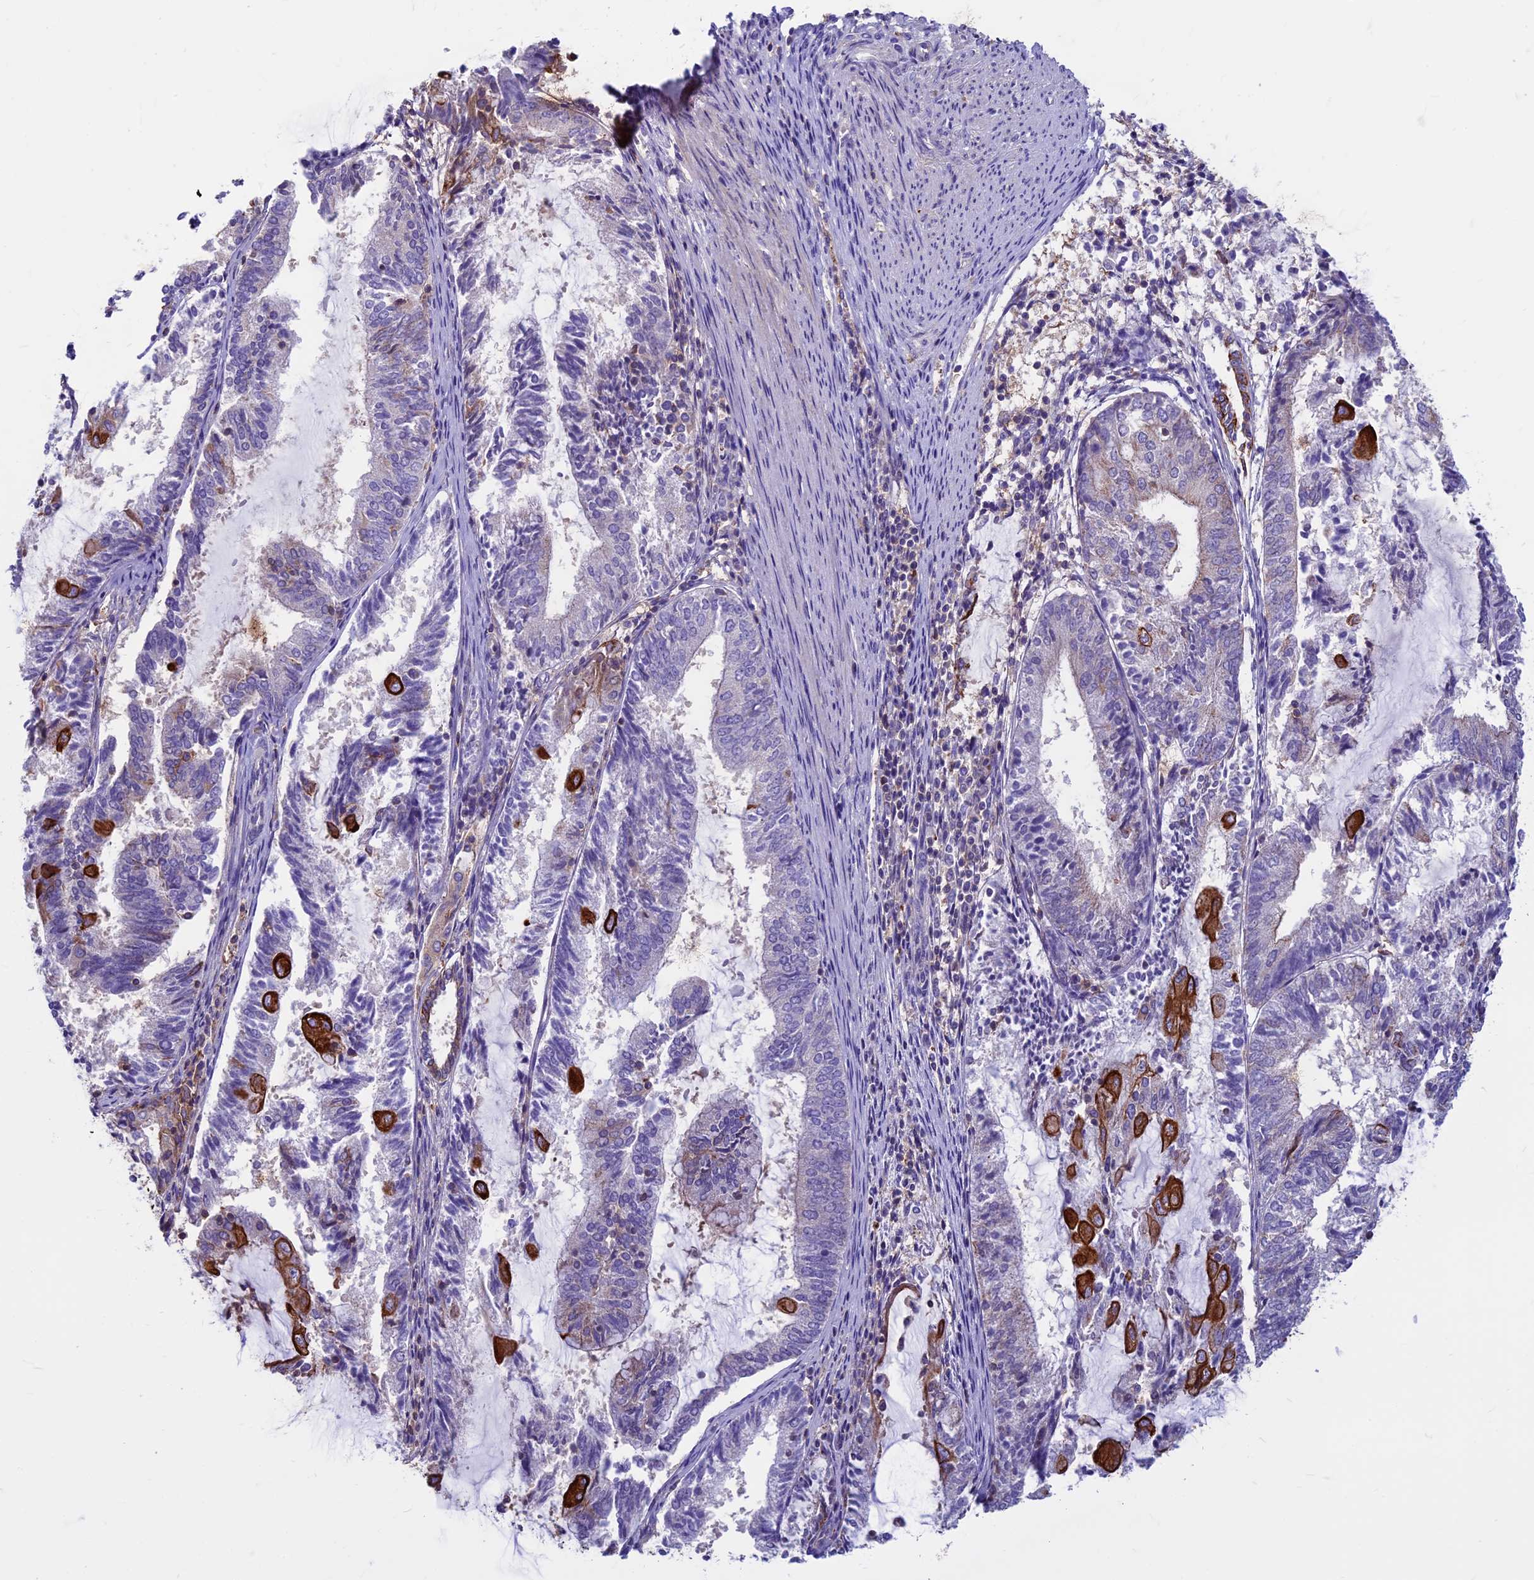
{"staining": {"intensity": "strong", "quantity": "<25%", "location": "cytoplasmic/membranous"}, "tissue": "endometrial cancer", "cell_type": "Tumor cells", "image_type": "cancer", "snomed": [{"axis": "morphology", "description": "Adenocarcinoma, NOS"}, {"axis": "topography", "description": "Endometrium"}], "caption": "The image shows staining of endometrial adenocarcinoma, revealing strong cytoplasmic/membranous protein staining (brown color) within tumor cells.", "gene": "CDAN1", "patient": {"sex": "female", "age": 81}}